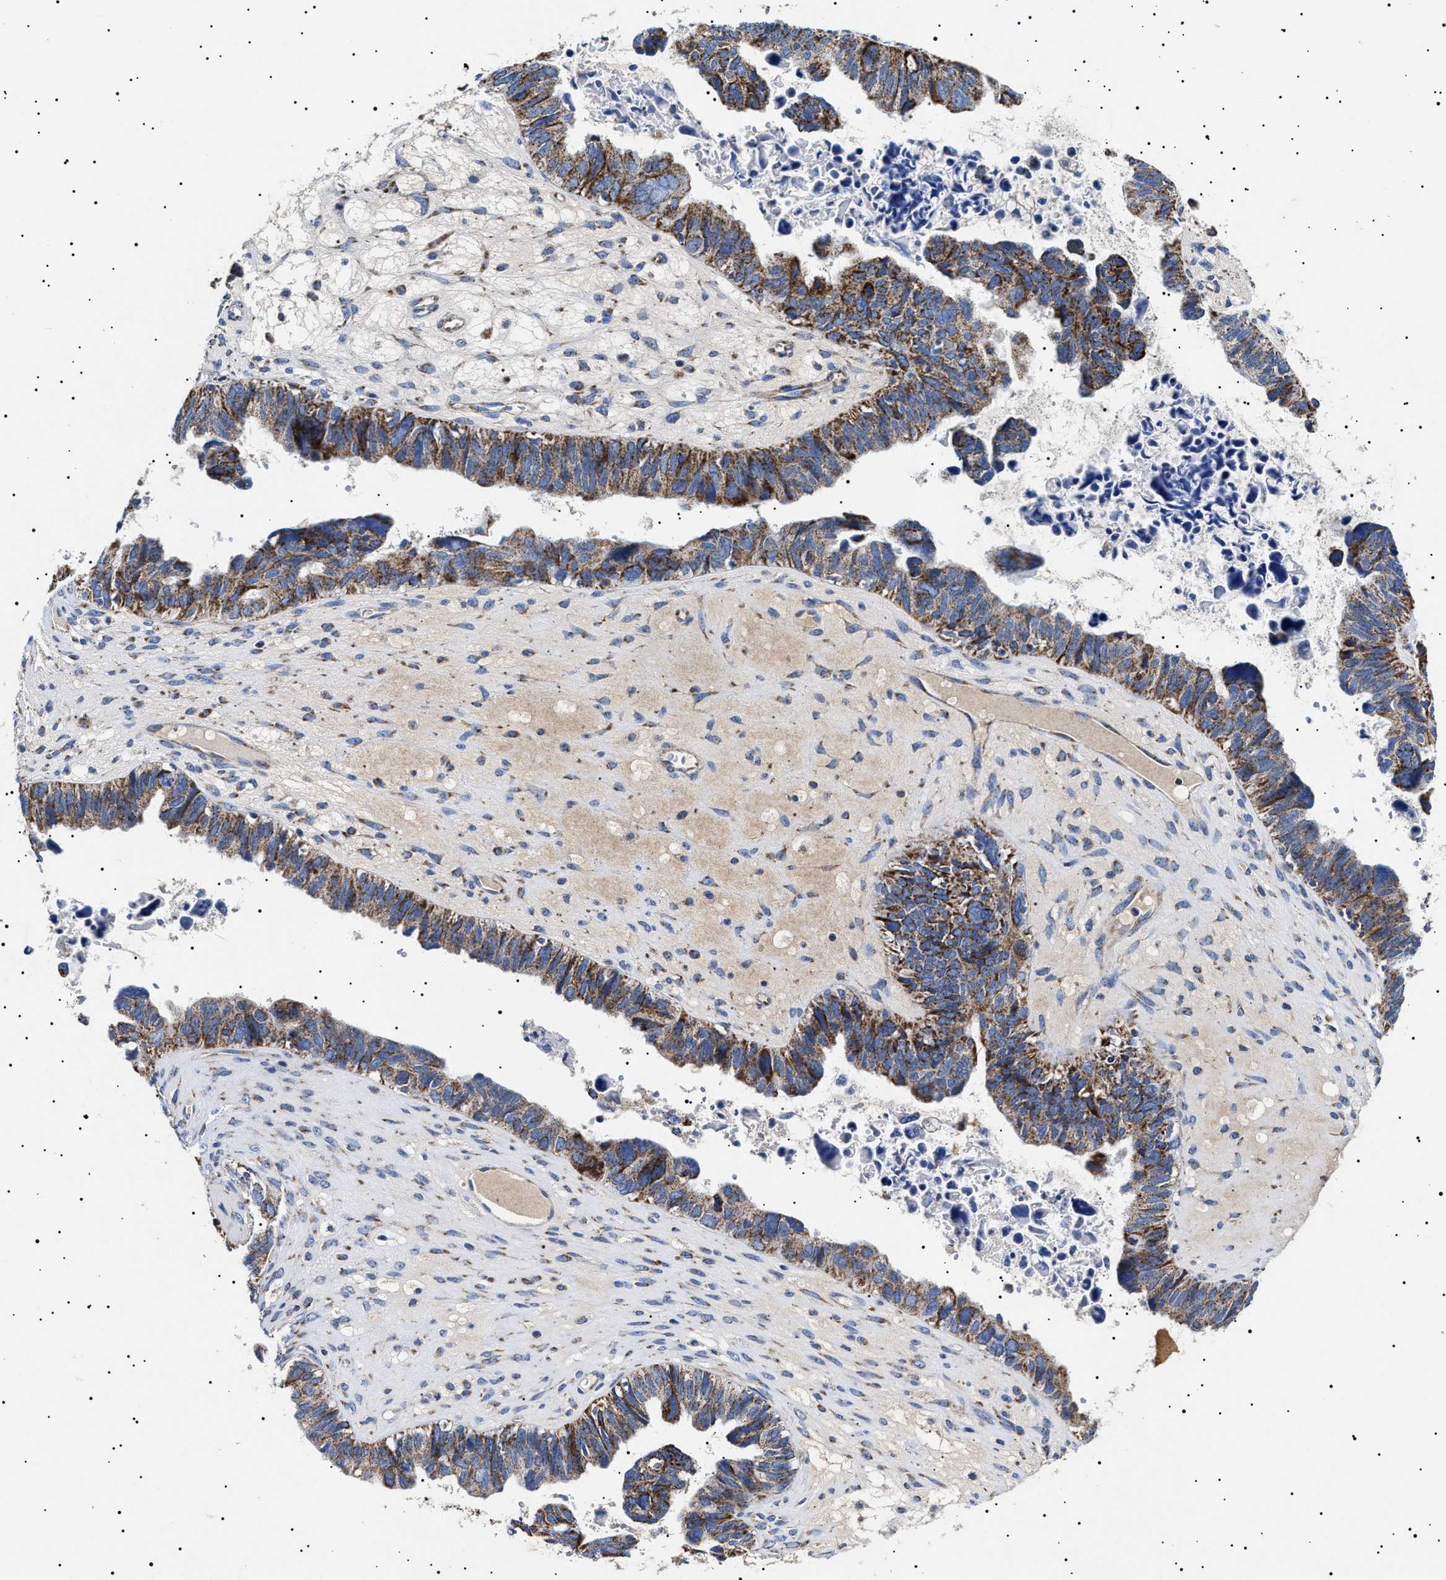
{"staining": {"intensity": "strong", "quantity": ">75%", "location": "cytoplasmic/membranous"}, "tissue": "ovarian cancer", "cell_type": "Tumor cells", "image_type": "cancer", "snomed": [{"axis": "morphology", "description": "Cystadenocarcinoma, serous, NOS"}, {"axis": "topography", "description": "Ovary"}], "caption": "Strong cytoplasmic/membranous protein expression is identified in approximately >75% of tumor cells in ovarian serous cystadenocarcinoma.", "gene": "CHRDL2", "patient": {"sex": "female", "age": 79}}